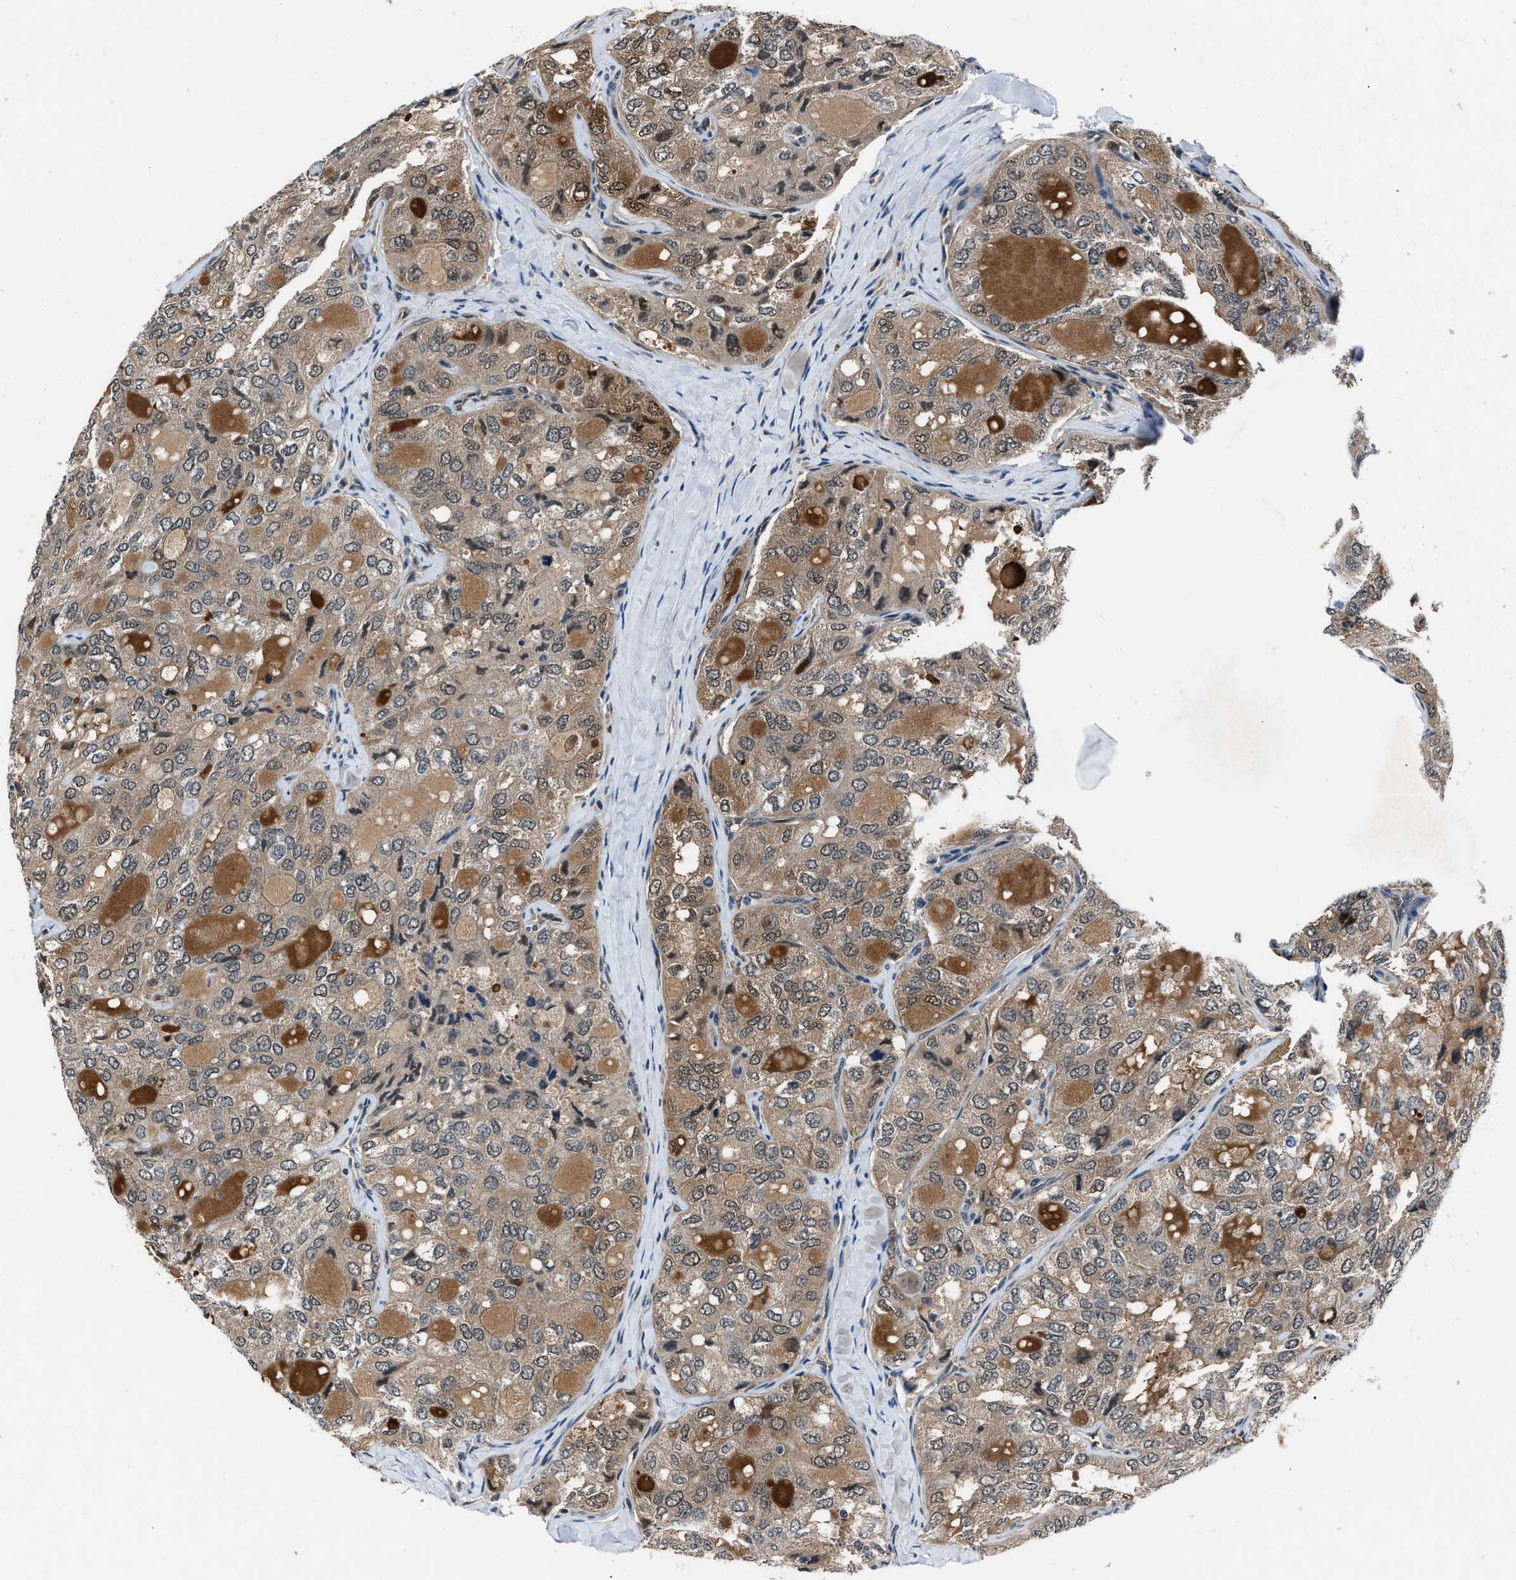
{"staining": {"intensity": "moderate", "quantity": ">75%", "location": "cytoplasmic/membranous"}, "tissue": "thyroid cancer", "cell_type": "Tumor cells", "image_type": "cancer", "snomed": [{"axis": "morphology", "description": "Follicular adenoma carcinoma, NOS"}, {"axis": "topography", "description": "Thyroid gland"}], "caption": "Approximately >75% of tumor cells in thyroid cancer (follicular adenoma carcinoma) exhibit moderate cytoplasmic/membranous protein staining as visualized by brown immunohistochemical staining.", "gene": "TP53I3", "patient": {"sex": "male", "age": 75}}